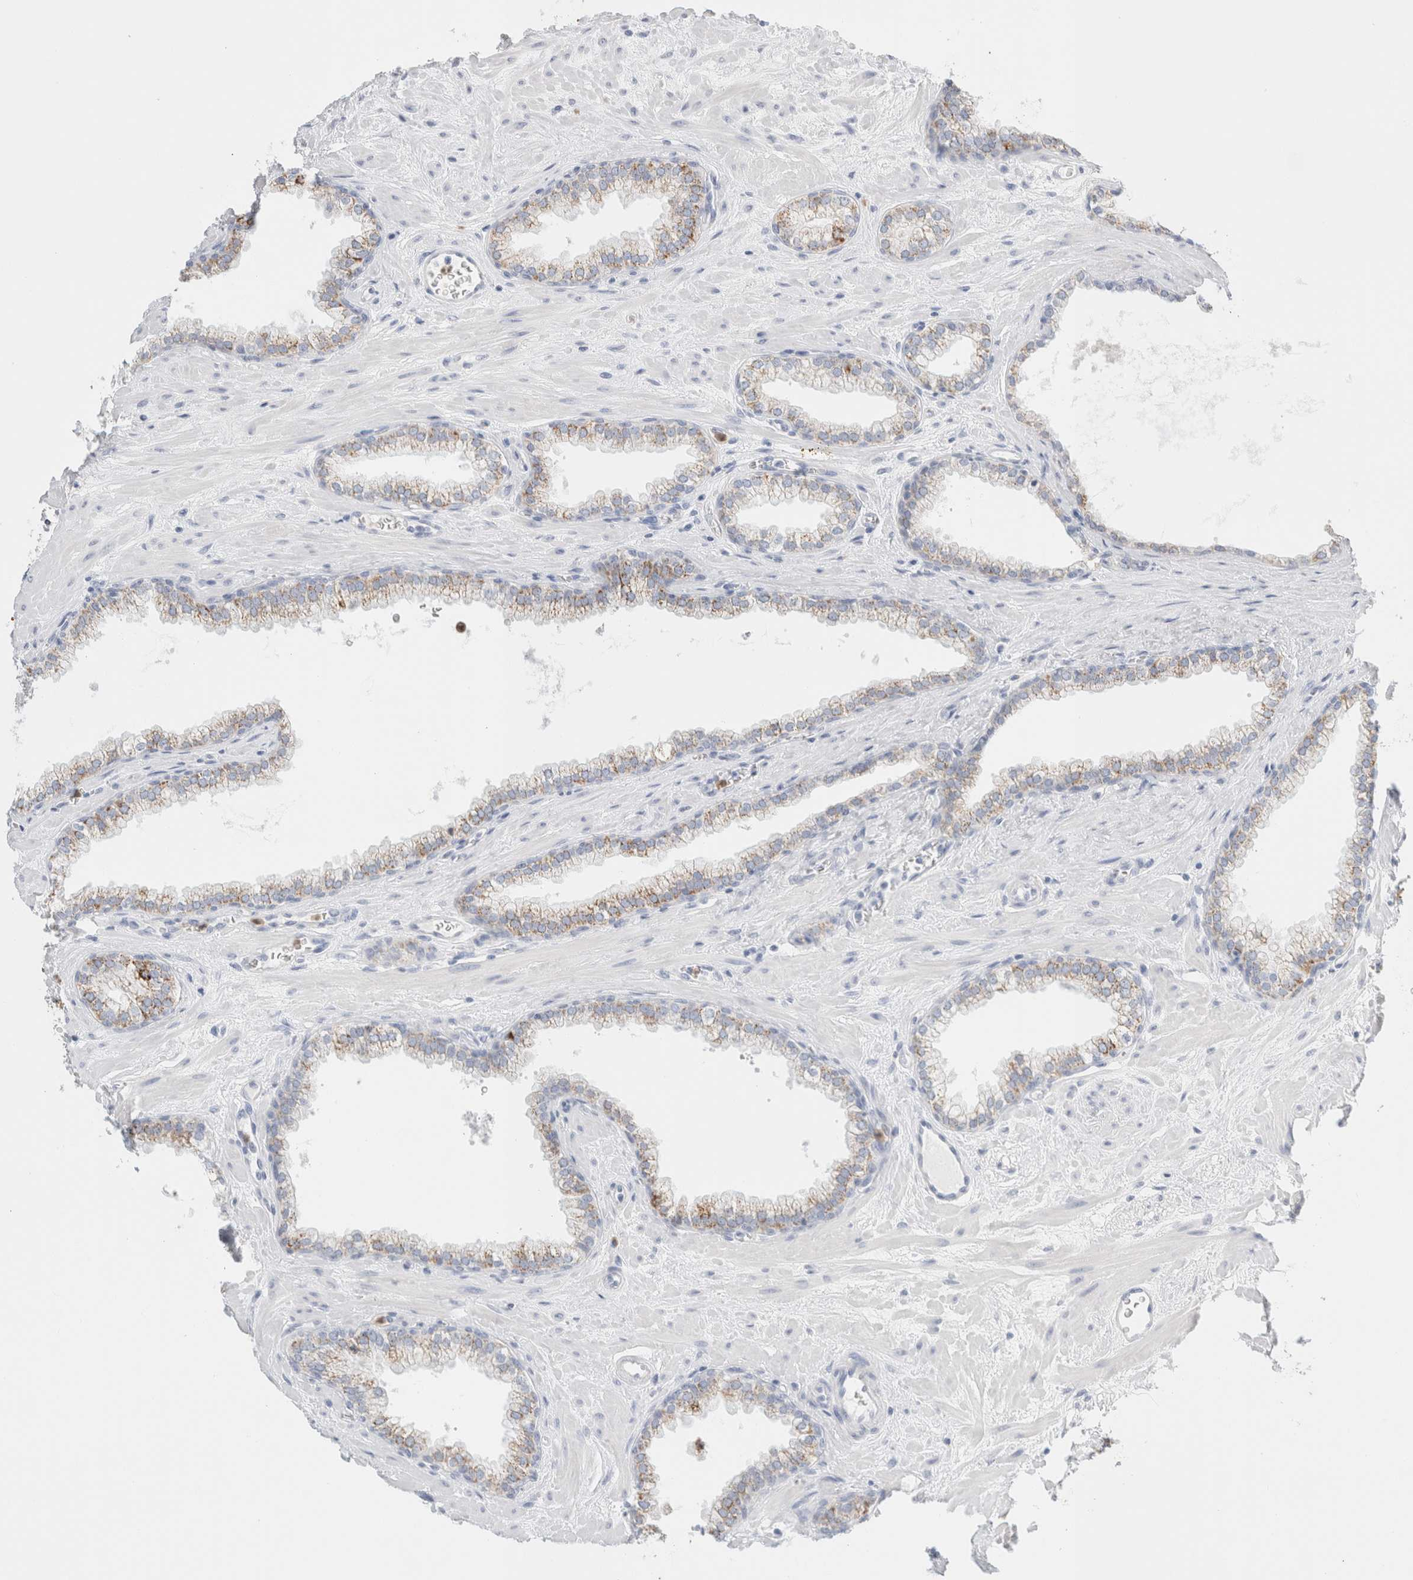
{"staining": {"intensity": "moderate", "quantity": "25%-75%", "location": "cytoplasmic/membranous"}, "tissue": "prostate", "cell_type": "Glandular cells", "image_type": "normal", "snomed": [{"axis": "morphology", "description": "Normal tissue, NOS"}, {"axis": "morphology", "description": "Urothelial carcinoma, Low grade"}, {"axis": "topography", "description": "Urinary bladder"}, {"axis": "topography", "description": "Prostate"}], "caption": "Immunohistochemical staining of unremarkable human prostate shows moderate cytoplasmic/membranous protein staining in approximately 25%-75% of glandular cells.", "gene": "ARG1", "patient": {"sex": "male", "age": 60}}